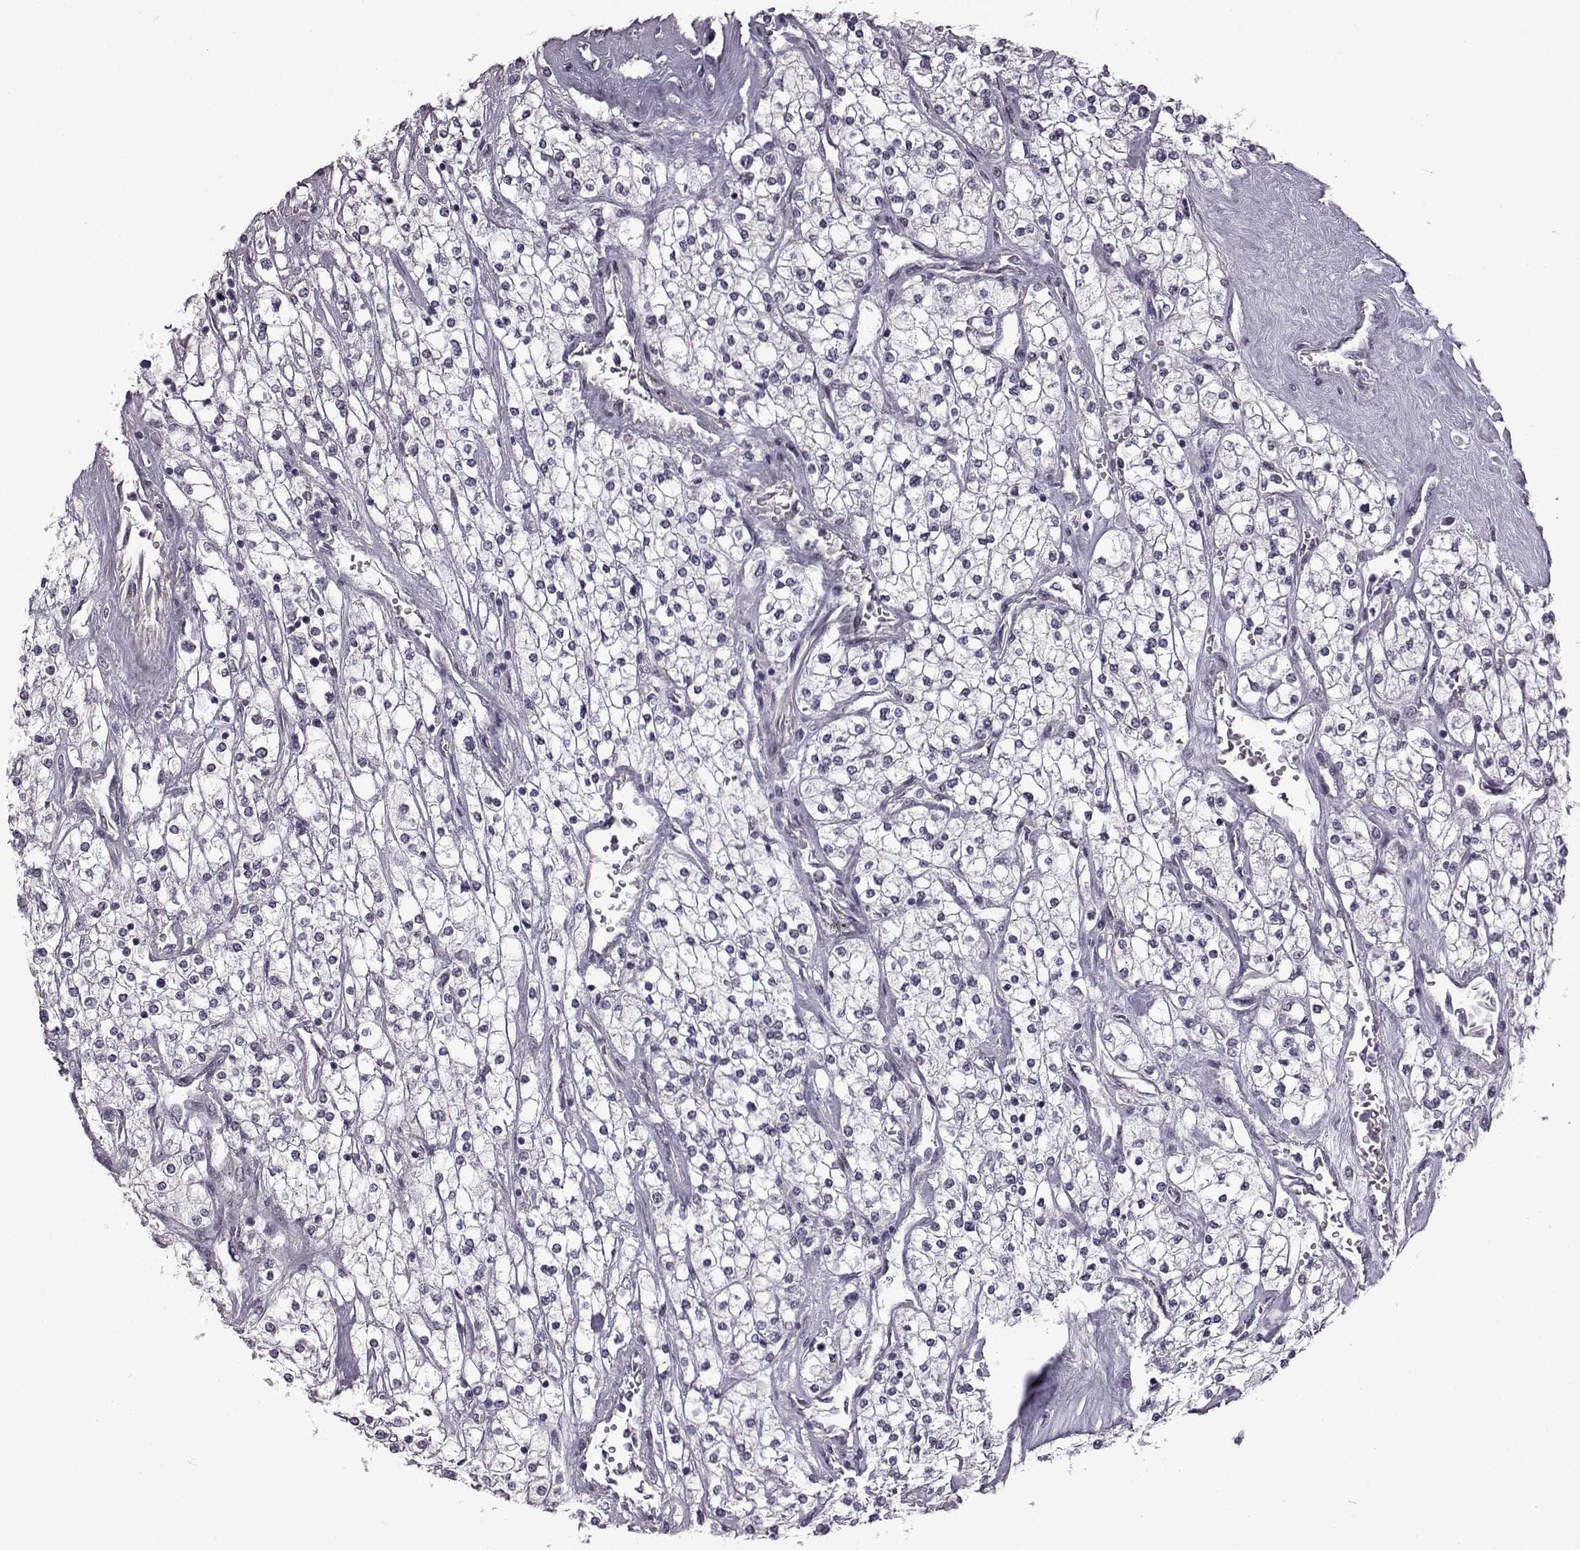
{"staining": {"intensity": "negative", "quantity": "none", "location": "none"}, "tissue": "renal cancer", "cell_type": "Tumor cells", "image_type": "cancer", "snomed": [{"axis": "morphology", "description": "Adenocarcinoma, NOS"}, {"axis": "topography", "description": "Kidney"}], "caption": "Immunohistochemistry (IHC) of human adenocarcinoma (renal) displays no staining in tumor cells.", "gene": "SYNPO2", "patient": {"sex": "male", "age": 80}}